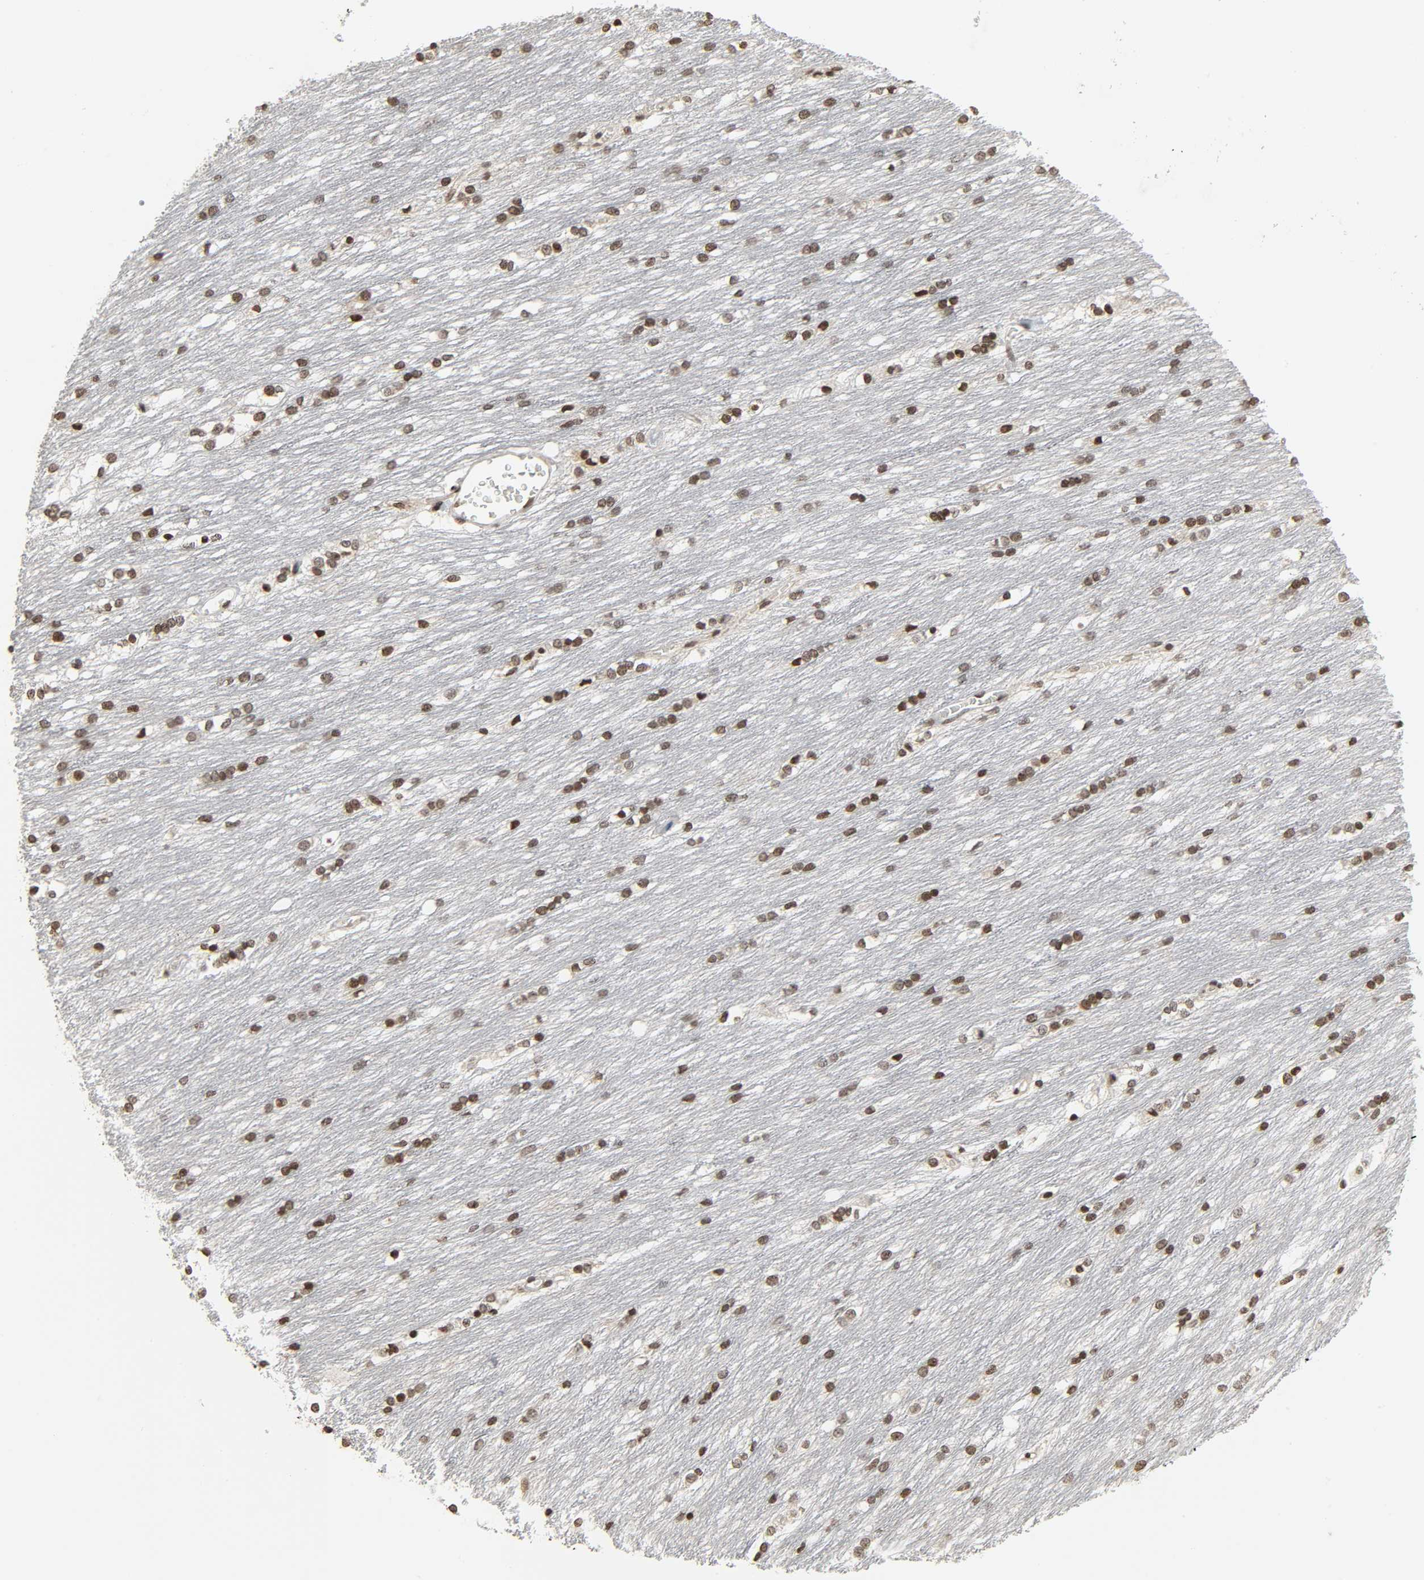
{"staining": {"intensity": "moderate", "quantity": "25%-75%", "location": "nuclear"}, "tissue": "caudate", "cell_type": "Glial cells", "image_type": "normal", "snomed": [{"axis": "morphology", "description": "Normal tissue, NOS"}, {"axis": "topography", "description": "Lateral ventricle wall"}], "caption": "Glial cells display moderate nuclear positivity in about 25%-75% of cells in benign caudate.", "gene": "XRCC1", "patient": {"sex": "female", "age": 19}}